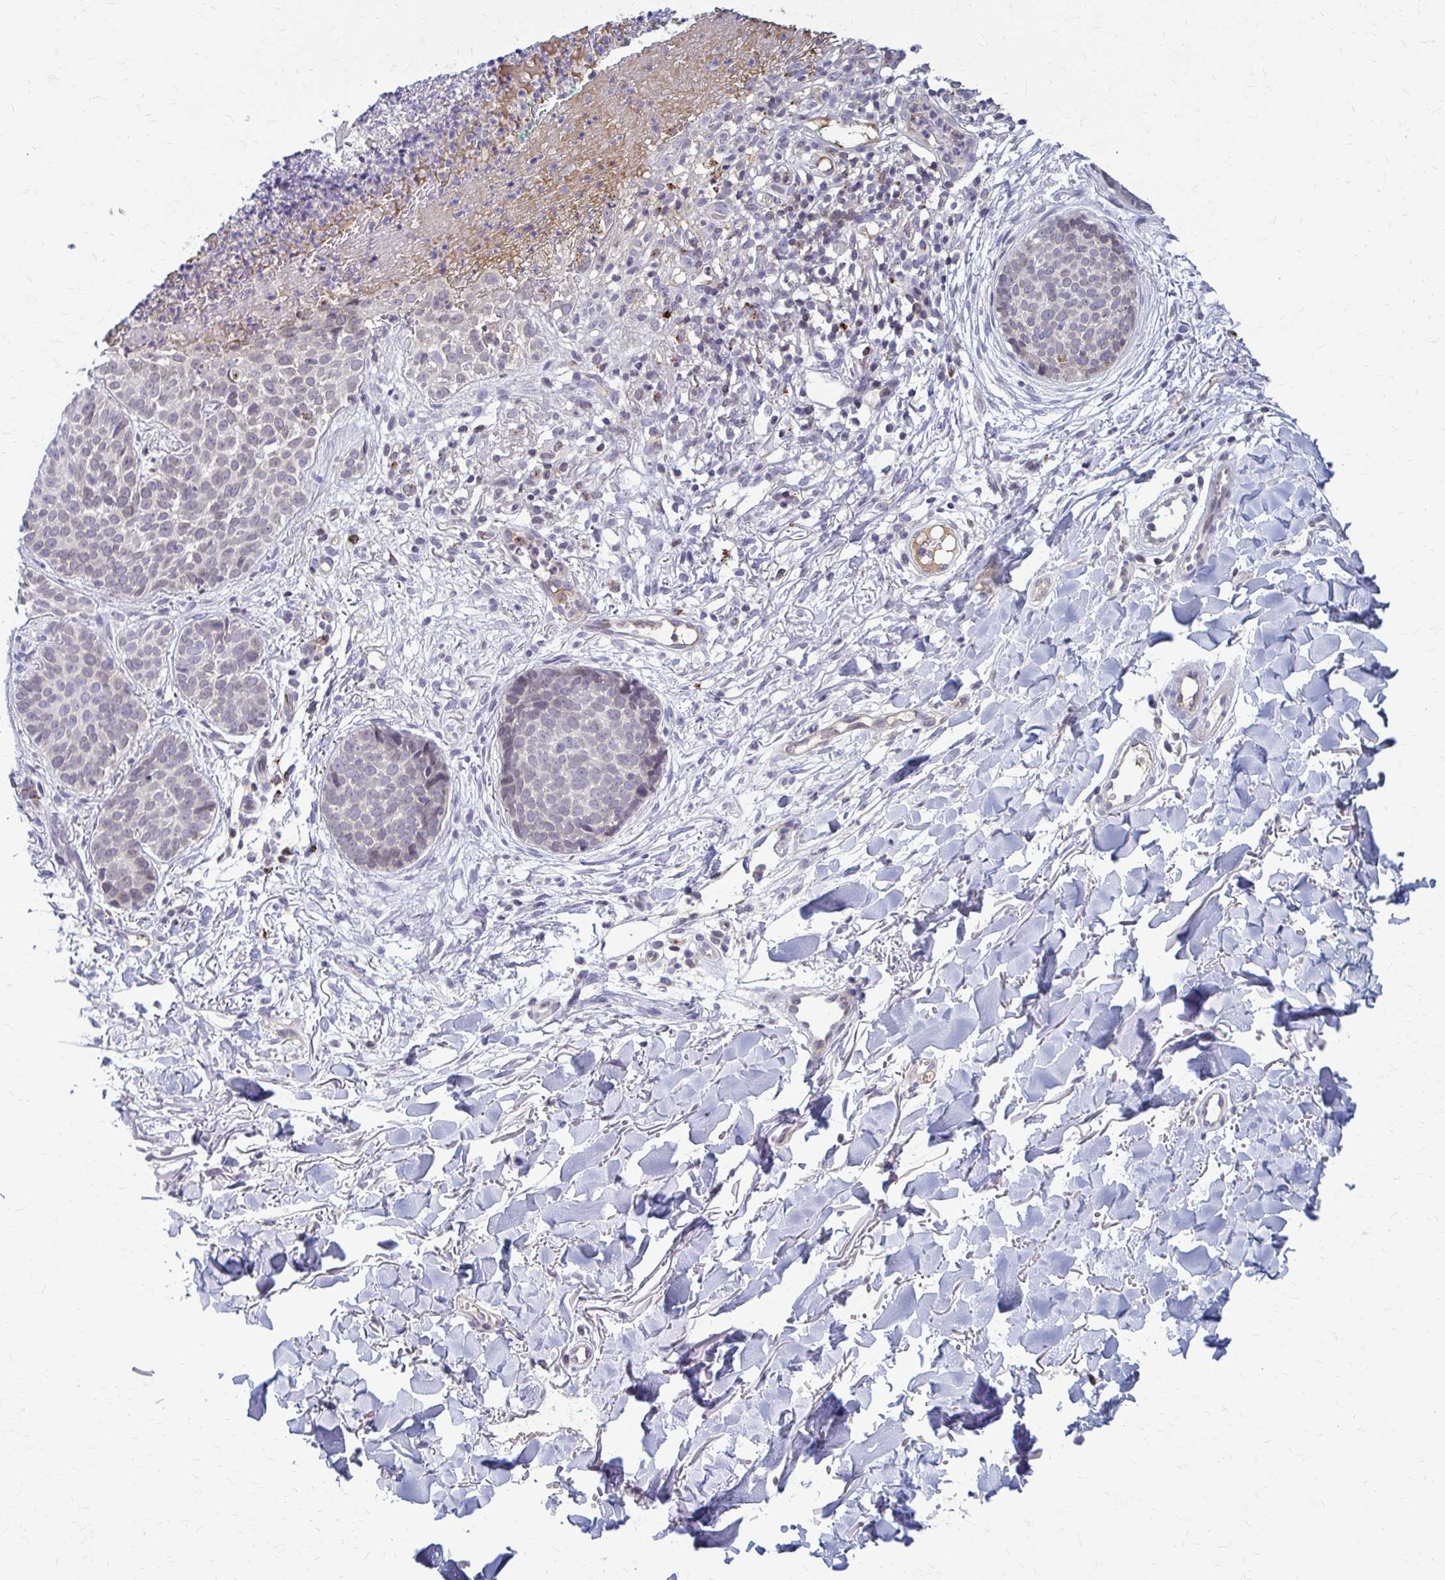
{"staining": {"intensity": "negative", "quantity": "none", "location": "none"}, "tissue": "skin cancer", "cell_type": "Tumor cells", "image_type": "cancer", "snomed": [{"axis": "morphology", "description": "Basal cell carcinoma"}, {"axis": "topography", "description": "Skin"}, {"axis": "topography", "description": "Skin of neck"}, {"axis": "topography", "description": "Skin of shoulder"}, {"axis": "topography", "description": "Skin of back"}], "caption": "An image of skin basal cell carcinoma stained for a protein reveals no brown staining in tumor cells.", "gene": "MCRIP2", "patient": {"sex": "male", "age": 80}}